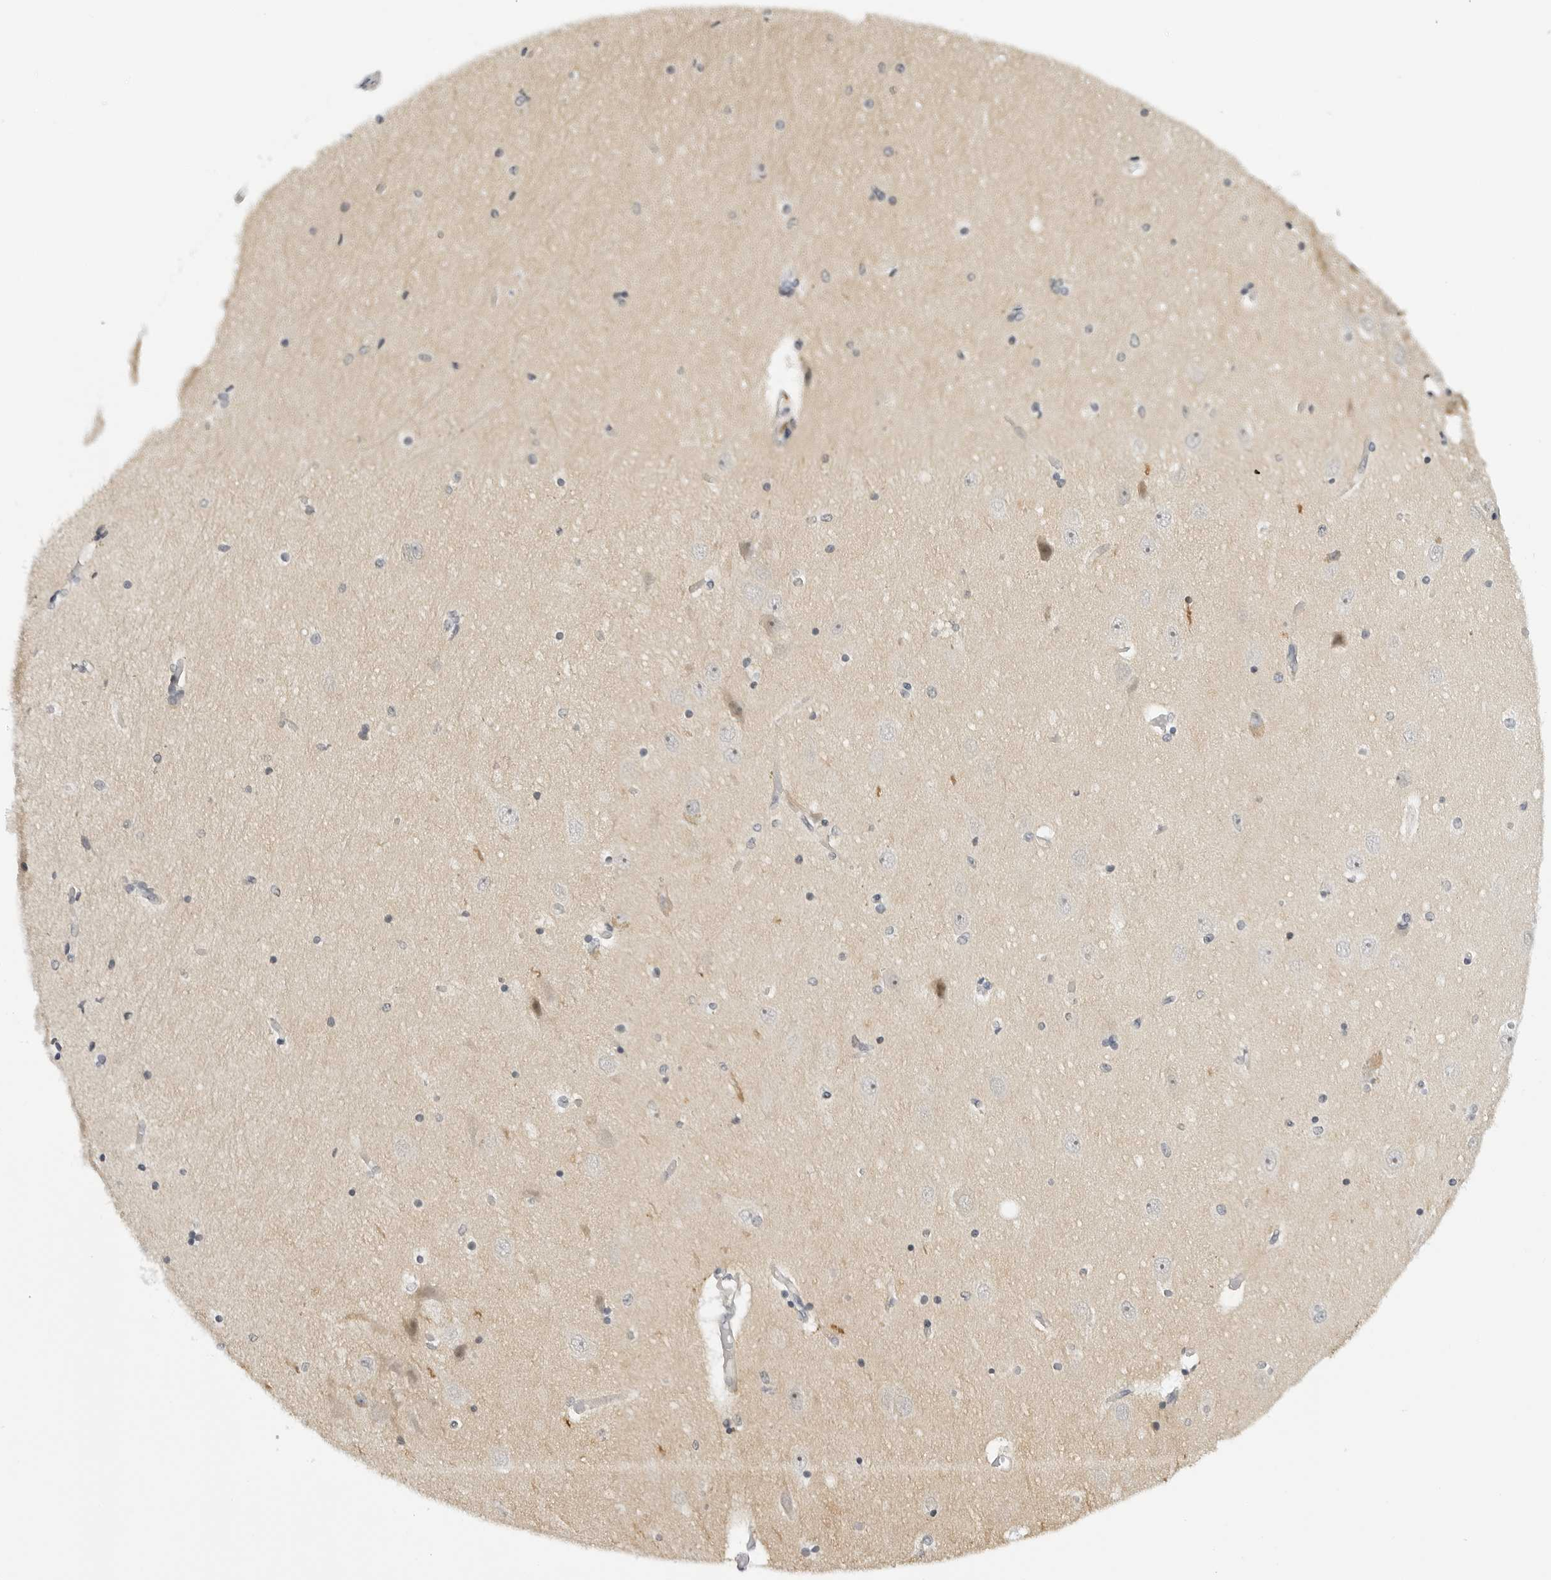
{"staining": {"intensity": "negative", "quantity": "none", "location": "none"}, "tissue": "hippocampus", "cell_type": "Glial cells", "image_type": "normal", "snomed": [{"axis": "morphology", "description": "Normal tissue, NOS"}, {"axis": "topography", "description": "Hippocampus"}], "caption": "This is an immunohistochemistry photomicrograph of benign hippocampus. There is no expression in glial cells.", "gene": "MAP2K5", "patient": {"sex": "female", "age": 54}}